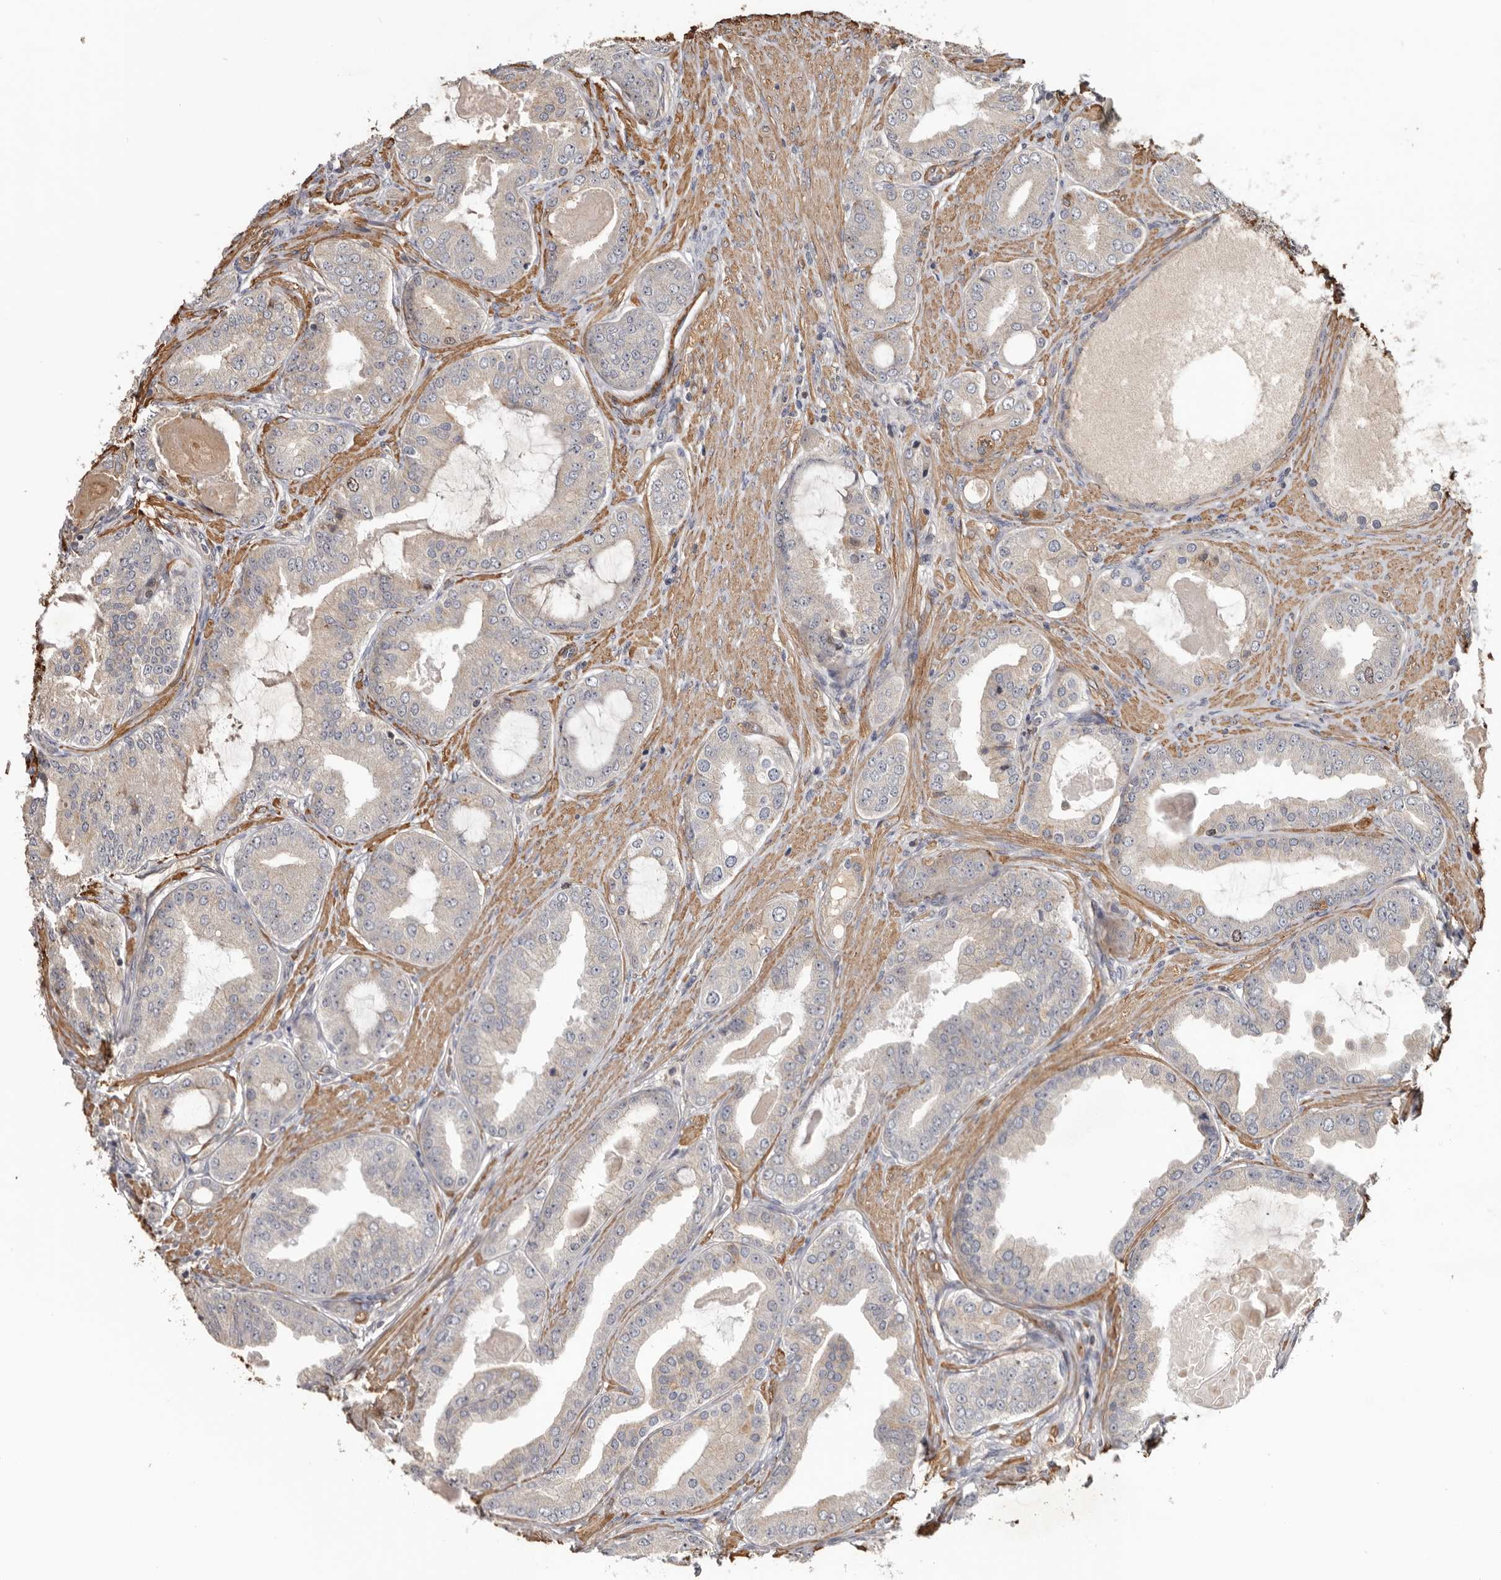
{"staining": {"intensity": "negative", "quantity": "none", "location": "none"}, "tissue": "prostate cancer", "cell_type": "Tumor cells", "image_type": "cancer", "snomed": [{"axis": "morphology", "description": "Adenocarcinoma, High grade"}, {"axis": "topography", "description": "Prostate"}], "caption": "High magnification brightfield microscopy of adenocarcinoma (high-grade) (prostate) stained with DAB (3,3'-diaminobenzidine) (brown) and counterstained with hematoxylin (blue): tumor cells show no significant positivity. The staining was performed using DAB (3,3'-diaminobenzidine) to visualize the protein expression in brown, while the nuclei were stained in blue with hematoxylin (Magnification: 20x).", "gene": "CDCA8", "patient": {"sex": "male", "age": 60}}